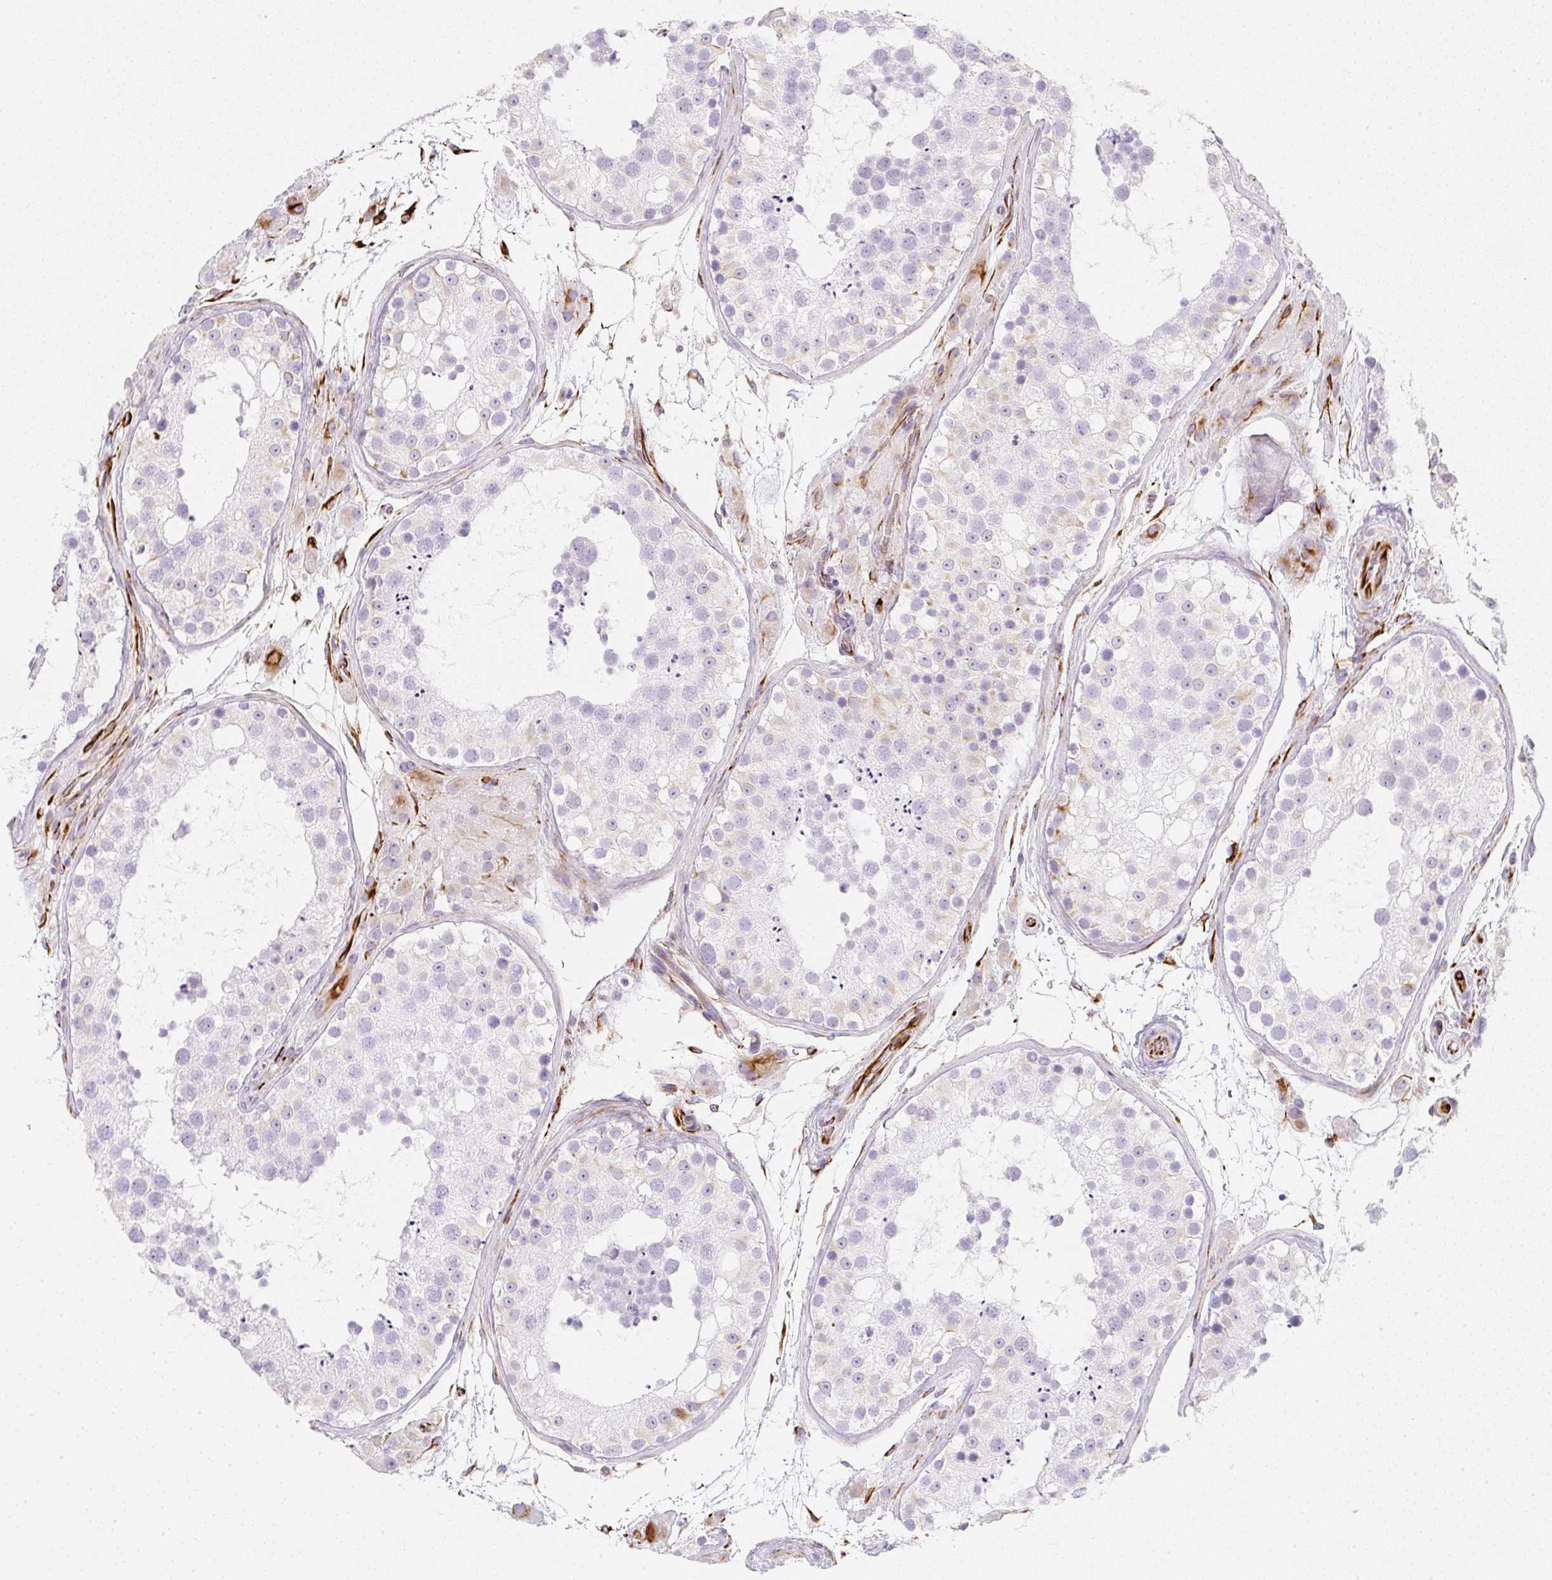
{"staining": {"intensity": "negative", "quantity": "none", "location": "none"}, "tissue": "testis", "cell_type": "Cells in seminiferous ducts", "image_type": "normal", "snomed": [{"axis": "morphology", "description": "Normal tissue, NOS"}, {"axis": "topography", "description": "Testis"}], "caption": "An immunohistochemistry (IHC) image of unremarkable testis is shown. There is no staining in cells in seminiferous ducts of testis. The staining is performed using DAB brown chromogen with nuclei counter-stained in using hematoxylin.", "gene": "ZNF689", "patient": {"sex": "male", "age": 26}}